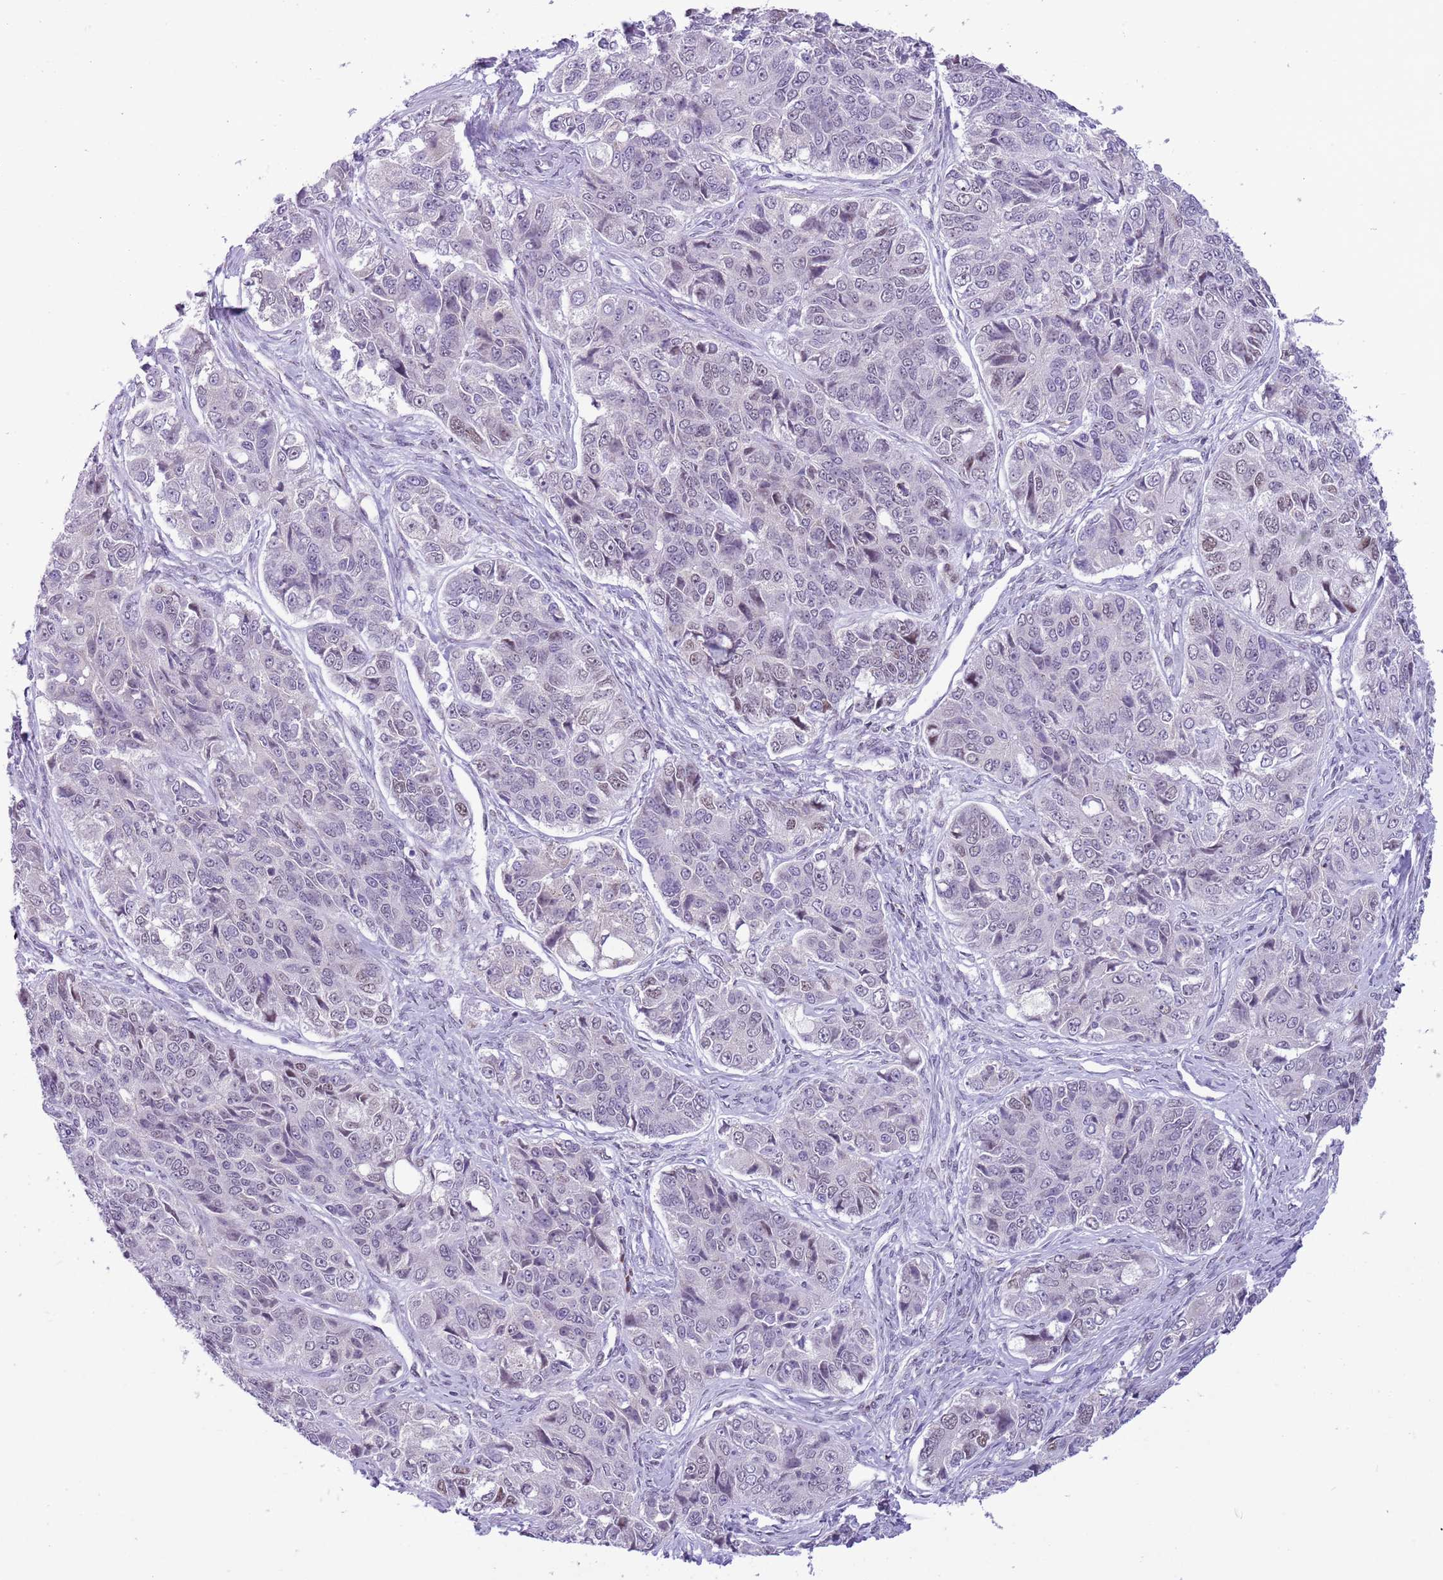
{"staining": {"intensity": "weak", "quantity": "<25%", "location": "nuclear"}, "tissue": "ovarian cancer", "cell_type": "Tumor cells", "image_type": "cancer", "snomed": [{"axis": "morphology", "description": "Carcinoma, endometroid"}, {"axis": "topography", "description": "Ovary"}], "caption": "Protein analysis of ovarian cancer reveals no significant positivity in tumor cells.", "gene": "ZNF576", "patient": {"sex": "female", "age": 51}}